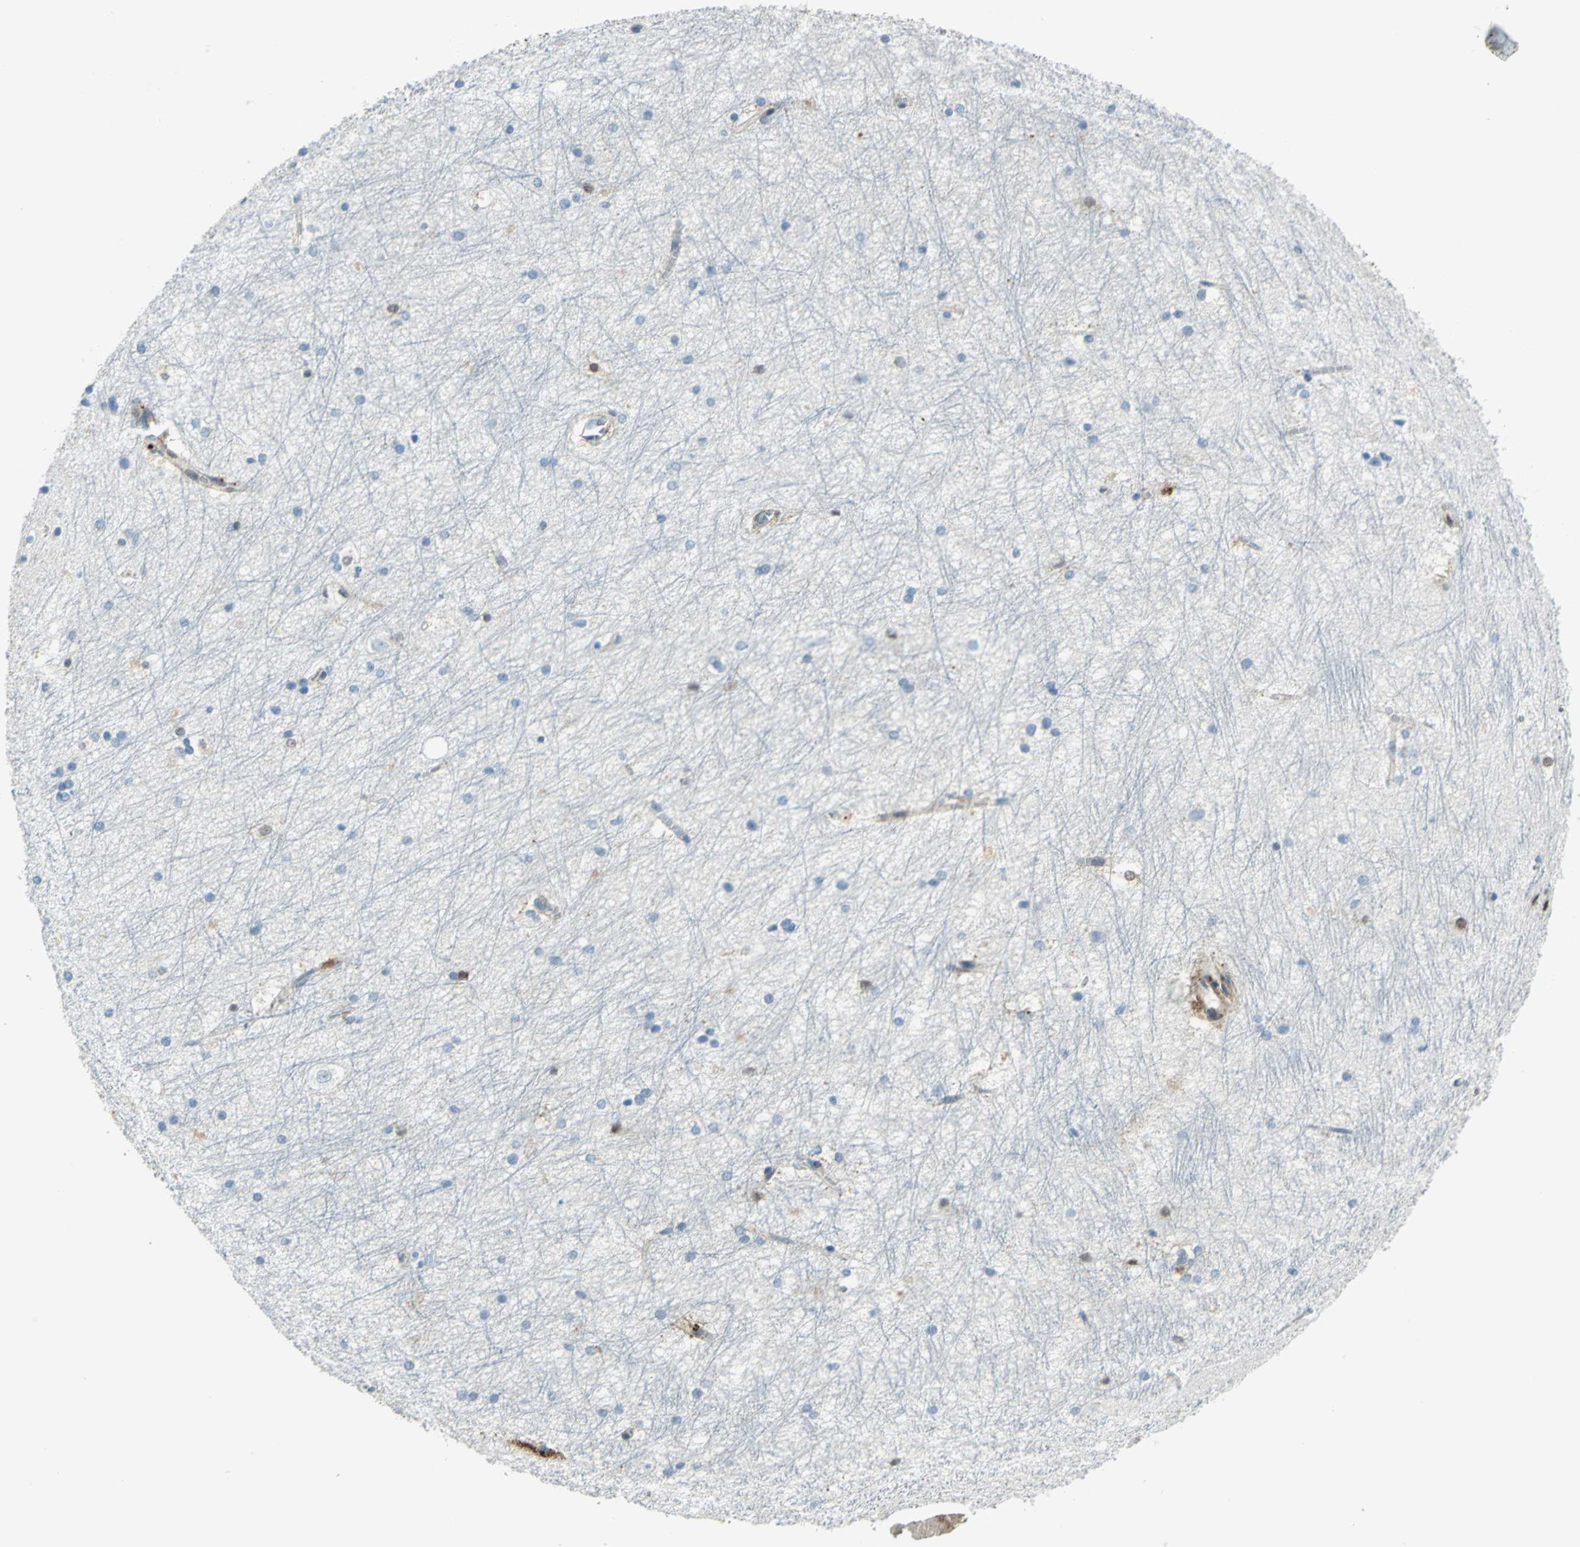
{"staining": {"intensity": "negative", "quantity": "none", "location": "none"}, "tissue": "hippocampus", "cell_type": "Glial cells", "image_type": "normal", "snomed": [{"axis": "morphology", "description": "Normal tissue, NOS"}, {"axis": "topography", "description": "Hippocampus"}], "caption": "Glial cells are negative for brown protein staining in unremarkable hippocampus. (DAB (3,3'-diaminobenzidine) IHC visualized using brightfield microscopy, high magnification).", "gene": "HSPB1", "patient": {"sex": "female", "age": 19}}